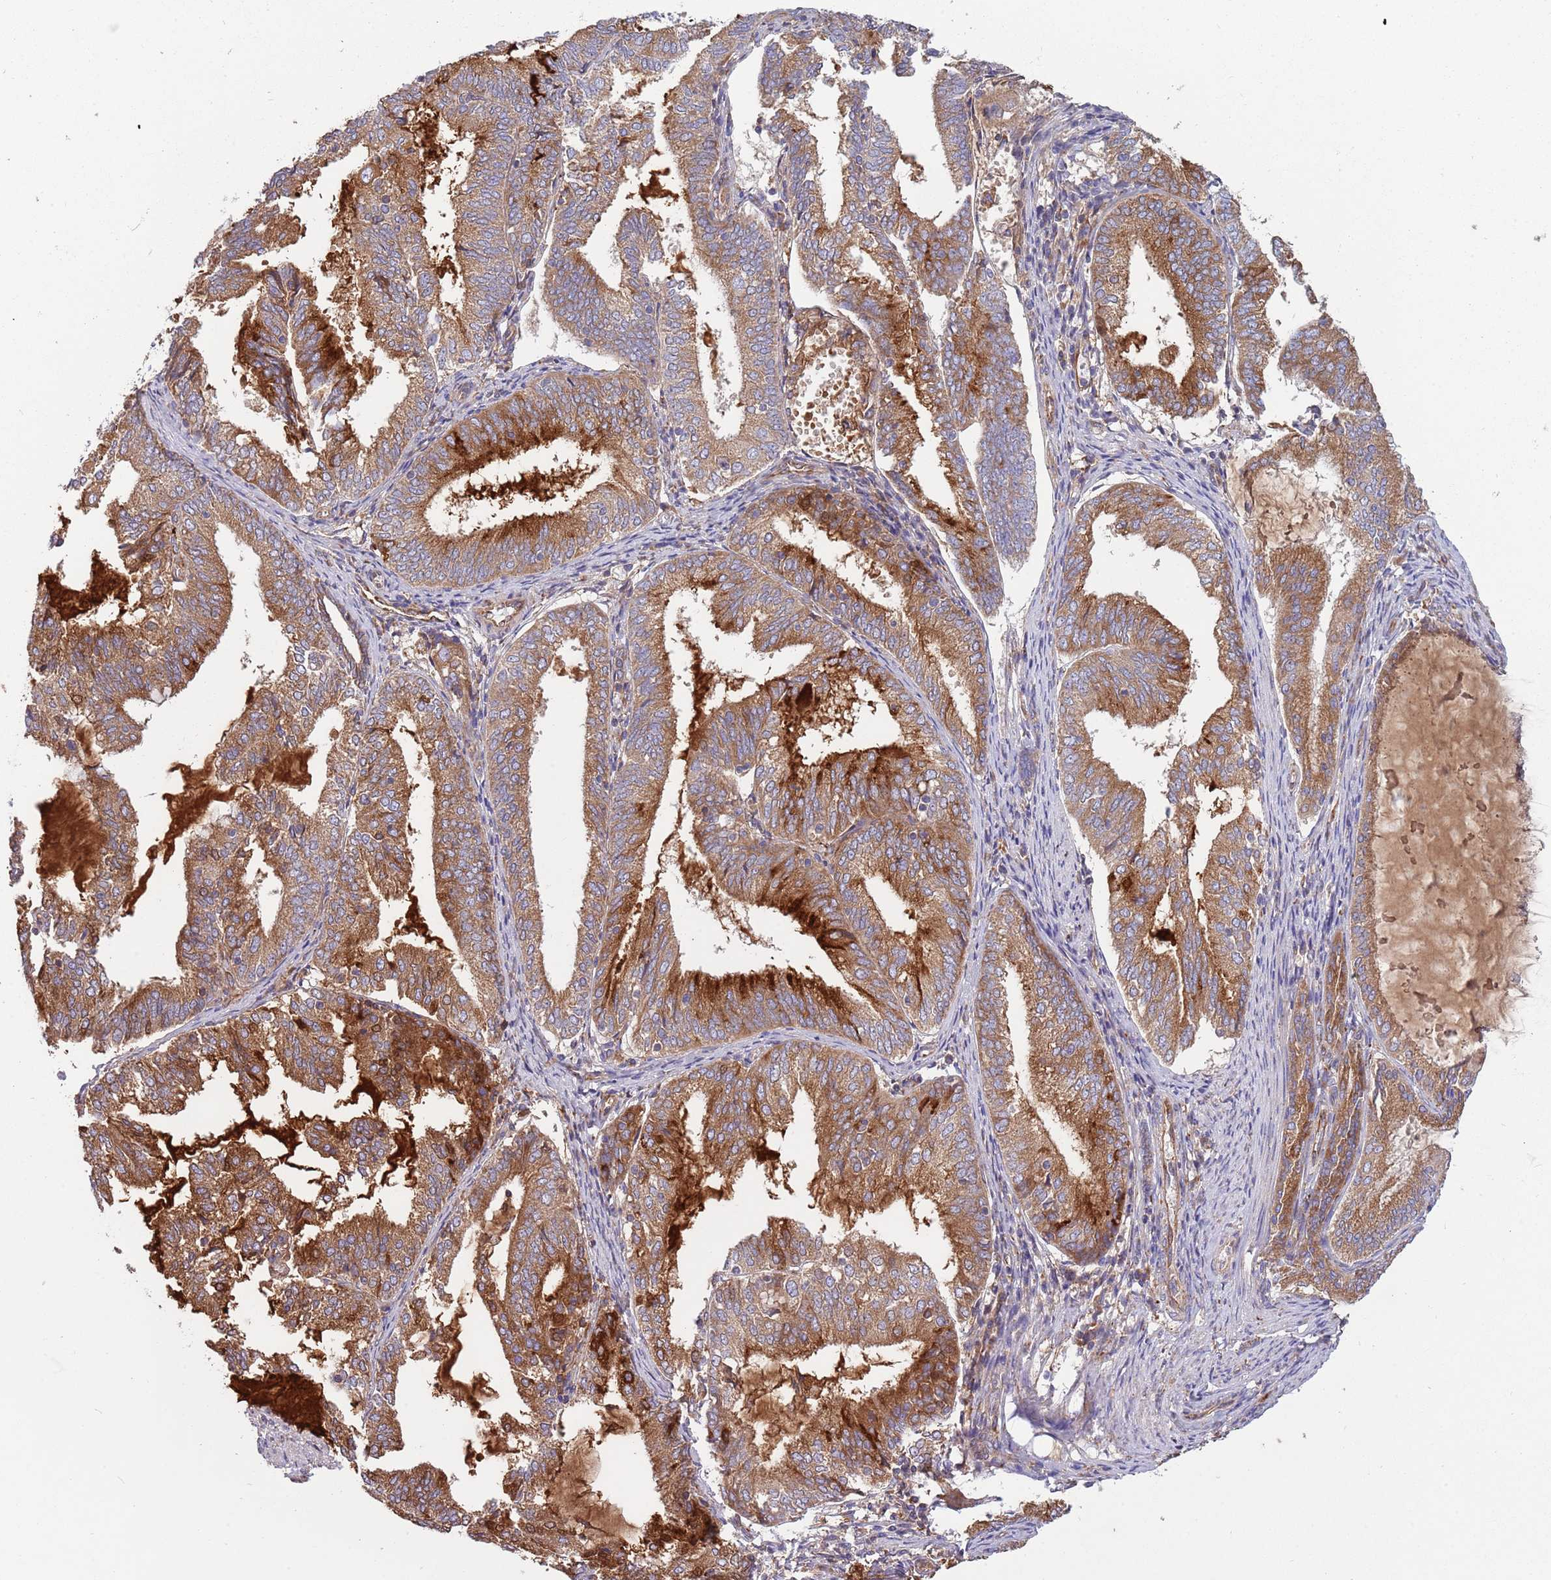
{"staining": {"intensity": "moderate", "quantity": ">75%", "location": "cytoplasmic/membranous"}, "tissue": "endometrial cancer", "cell_type": "Tumor cells", "image_type": "cancer", "snomed": [{"axis": "morphology", "description": "Adenocarcinoma, NOS"}, {"axis": "topography", "description": "Endometrium"}], "caption": "Immunohistochemistry photomicrograph of human endometrial adenocarcinoma stained for a protein (brown), which demonstrates medium levels of moderate cytoplasmic/membranous expression in about >75% of tumor cells.", "gene": "ARMCX6", "patient": {"sex": "female", "age": 81}}